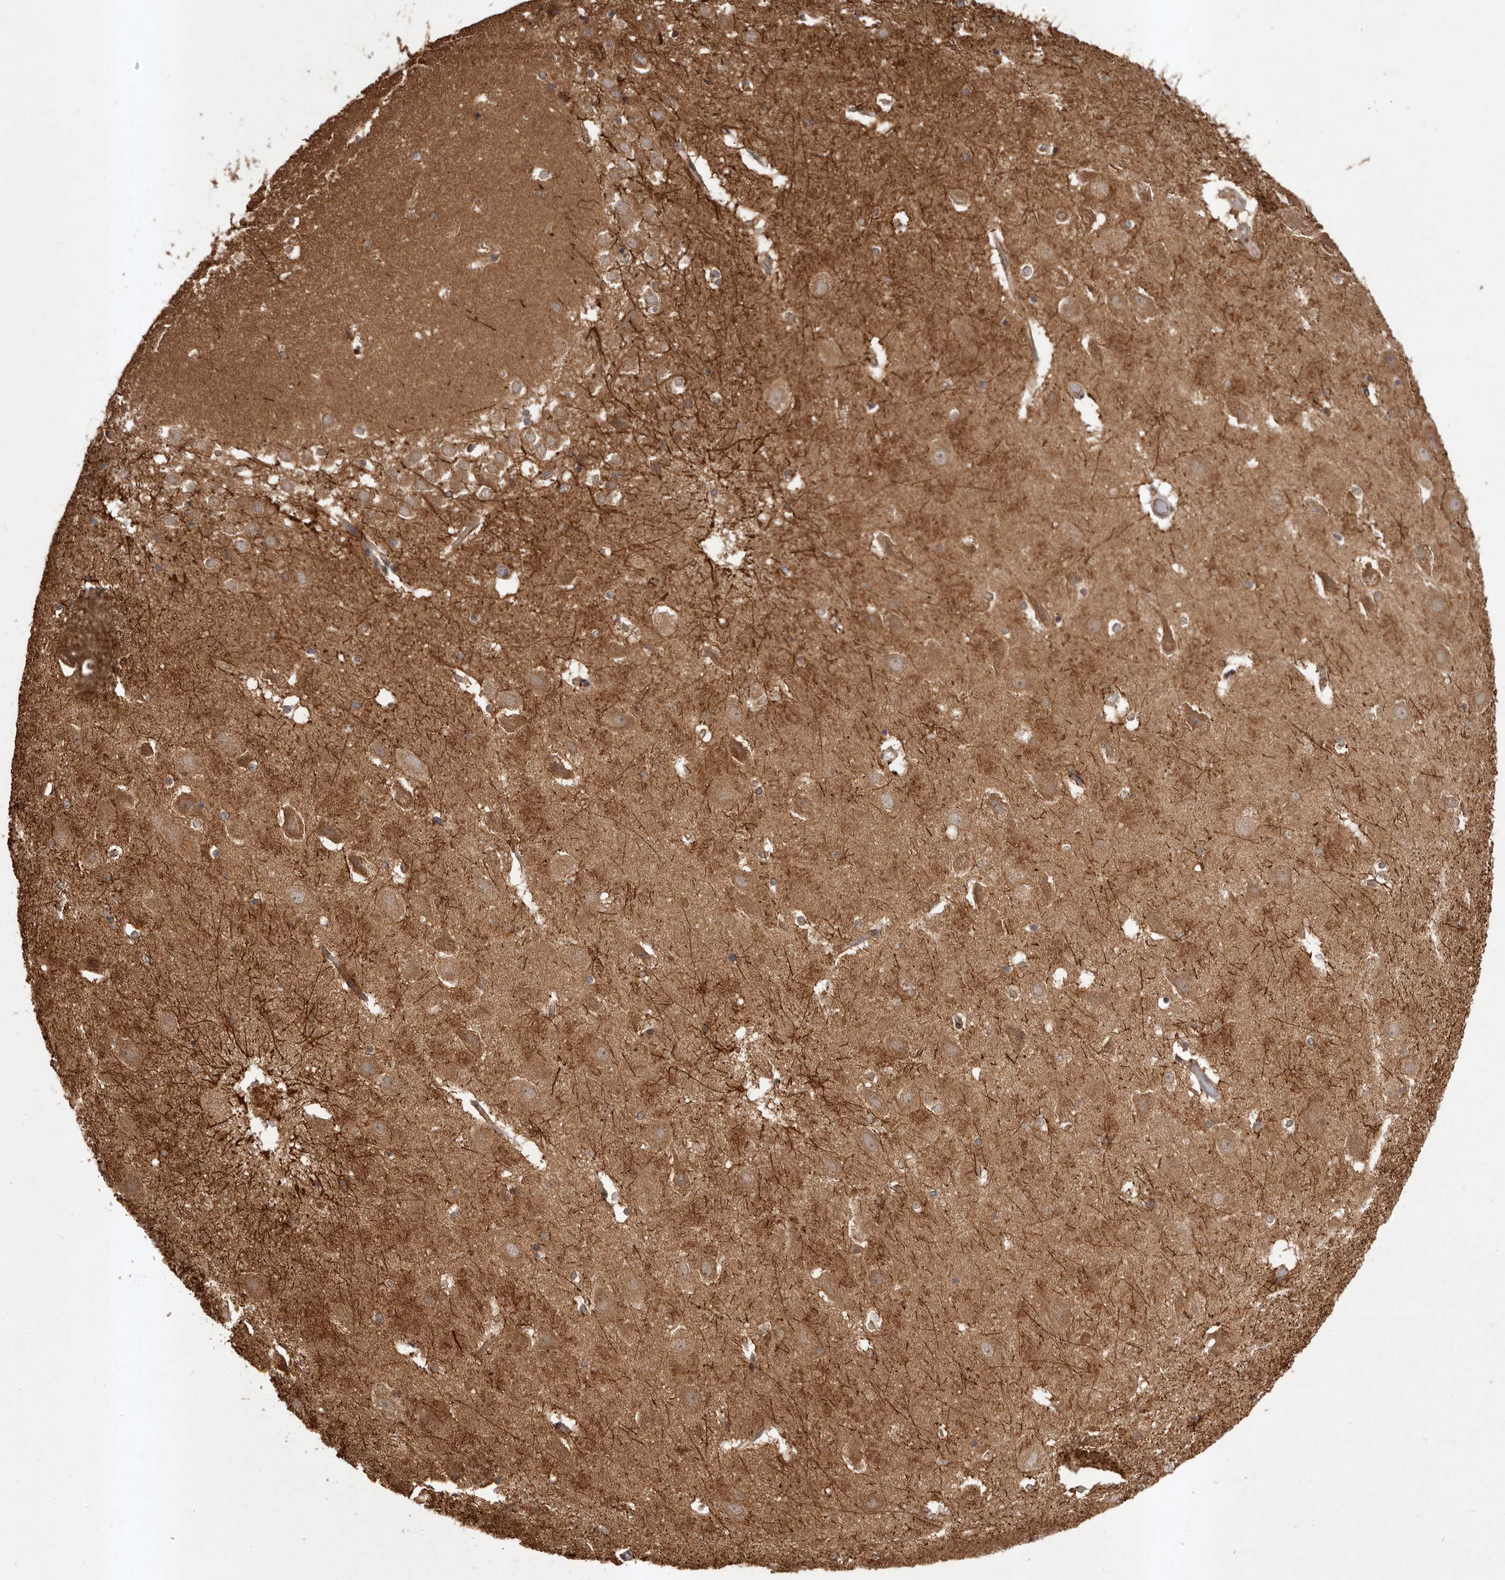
{"staining": {"intensity": "moderate", "quantity": ">75%", "location": "cytoplasmic/membranous"}, "tissue": "hippocampus", "cell_type": "Glial cells", "image_type": "normal", "snomed": [{"axis": "morphology", "description": "Normal tissue, NOS"}, {"axis": "topography", "description": "Hippocampus"}], "caption": "Glial cells exhibit medium levels of moderate cytoplasmic/membranous staining in approximately >75% of cells in unremarkable human hippocampus. The staining was performed using DAB to visualize the protein expression in brown, while the nuclei were stained in blue with hematoxylin (Magnification: 20x).", "gene": "SLC22A3", "patient": {"sex": "female", "age": 52}}